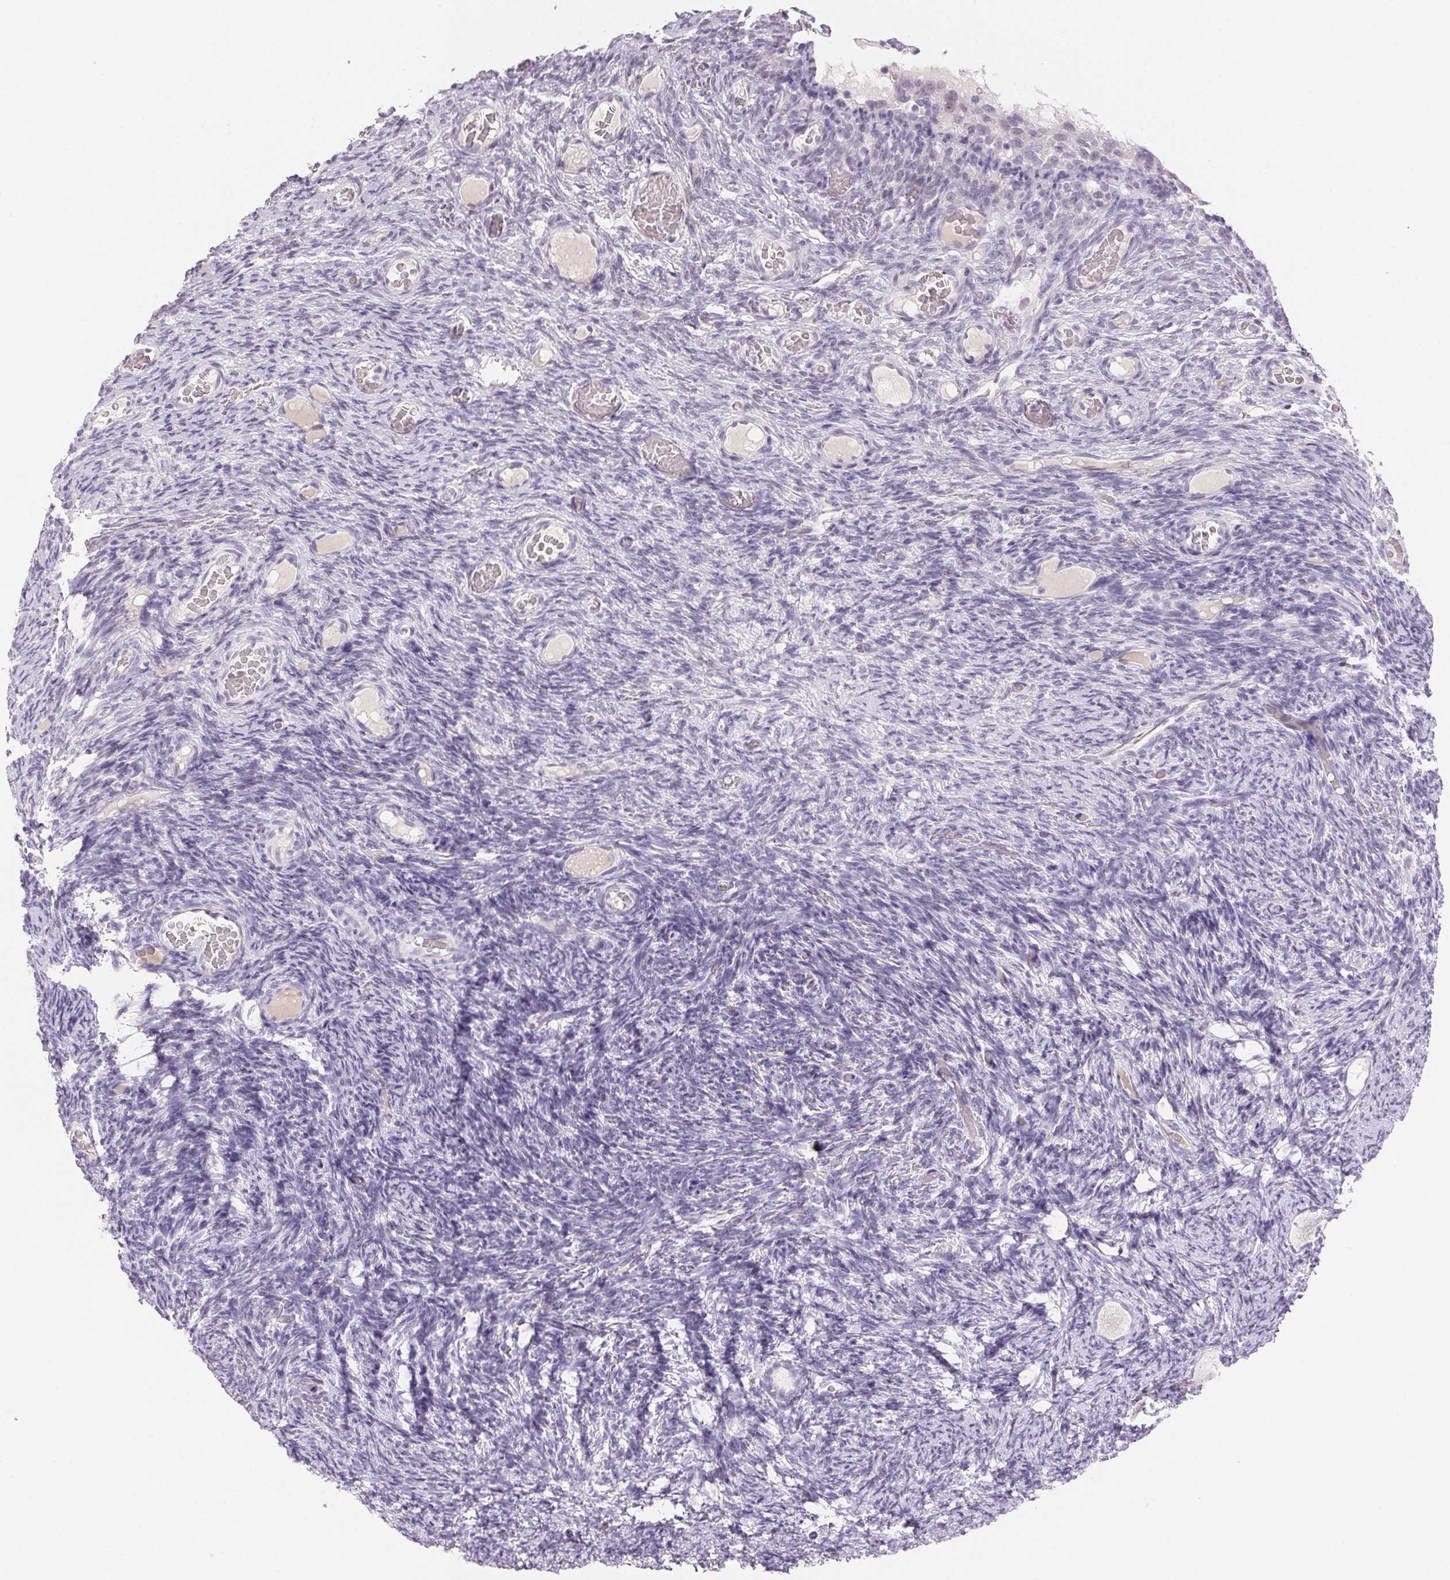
{"staining": {"intensity": "negative", "quantity": "none", "location": "none"}, "tissue": "ovary", "cell_type": "Follicle cells", "image_type": "normal", "snomed": [{"axis": "morphology", "description": "Normal tissue, NOS"}, {"axis": "topography", "description": "Ovary"}], "caption": "IHC micrograph of normal ovary: human ovary stained with DAB exhibits no significant protein expression in follicle cells.", "gene": "BPIFB2", "patient": {"sex": "female", "age": 34}}